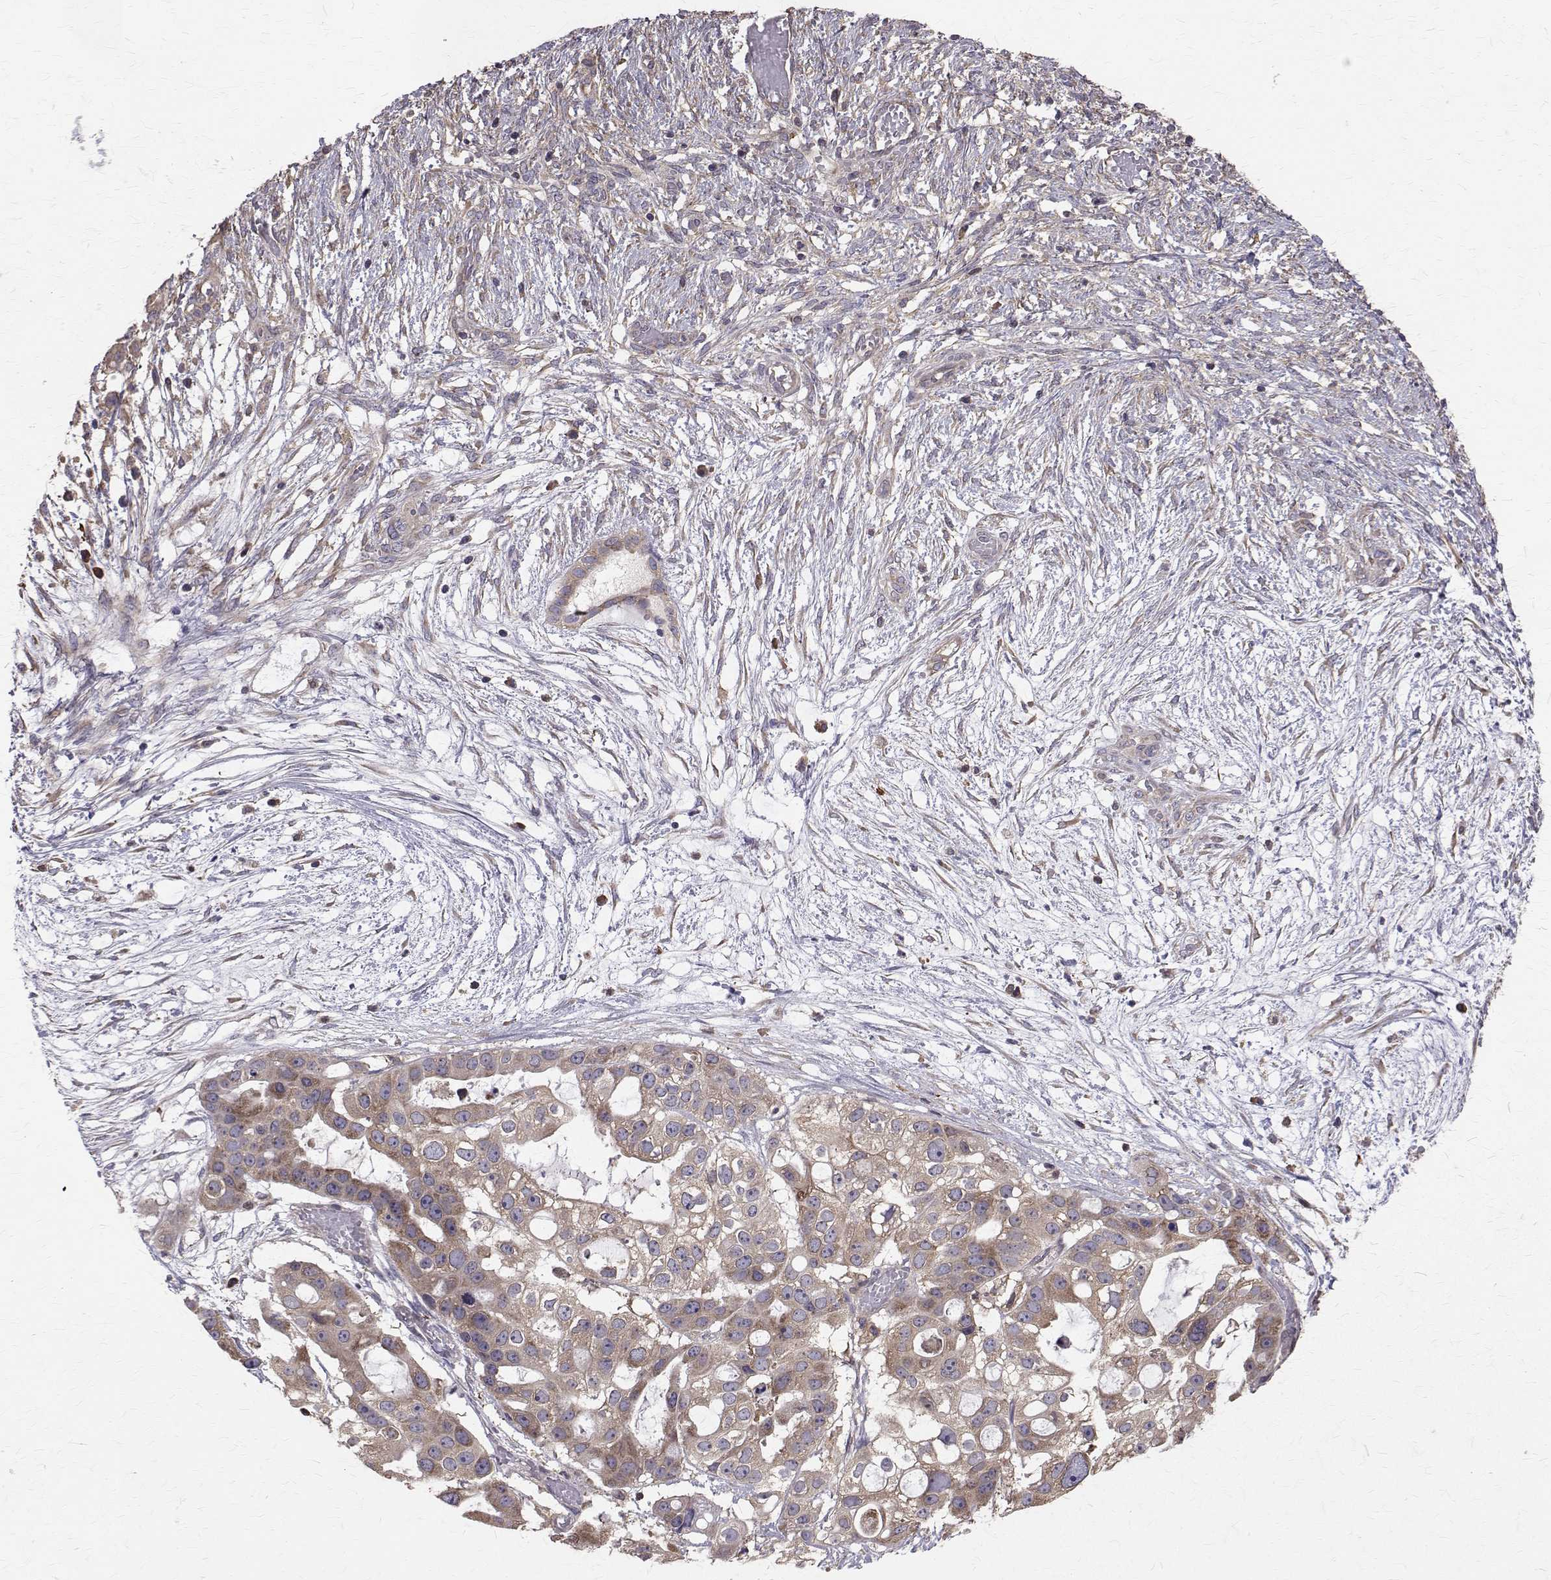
{"staining": {"intensity": "weak", "quantity": ">75%", "location": "cytoplasmic/membranous"}, "tissue": "ovarian cancer", "cell_type": "Tumor cells", "image_type": "cancer", "snomed": [{"axis": "morphology", "description": "Cystadenocarcinoma, serous, NOS"}, {"axis": "topography", "description": "Ovary"}], "caption": "Human serous cystadenocarcinoma (ovarian) stained with a brown dye exhibits weak cytoplasmic/membranous positive expression in about >75% of tumor cells.", "gene": "FARSB", "patient": {"sex": "female", "age": 56}}